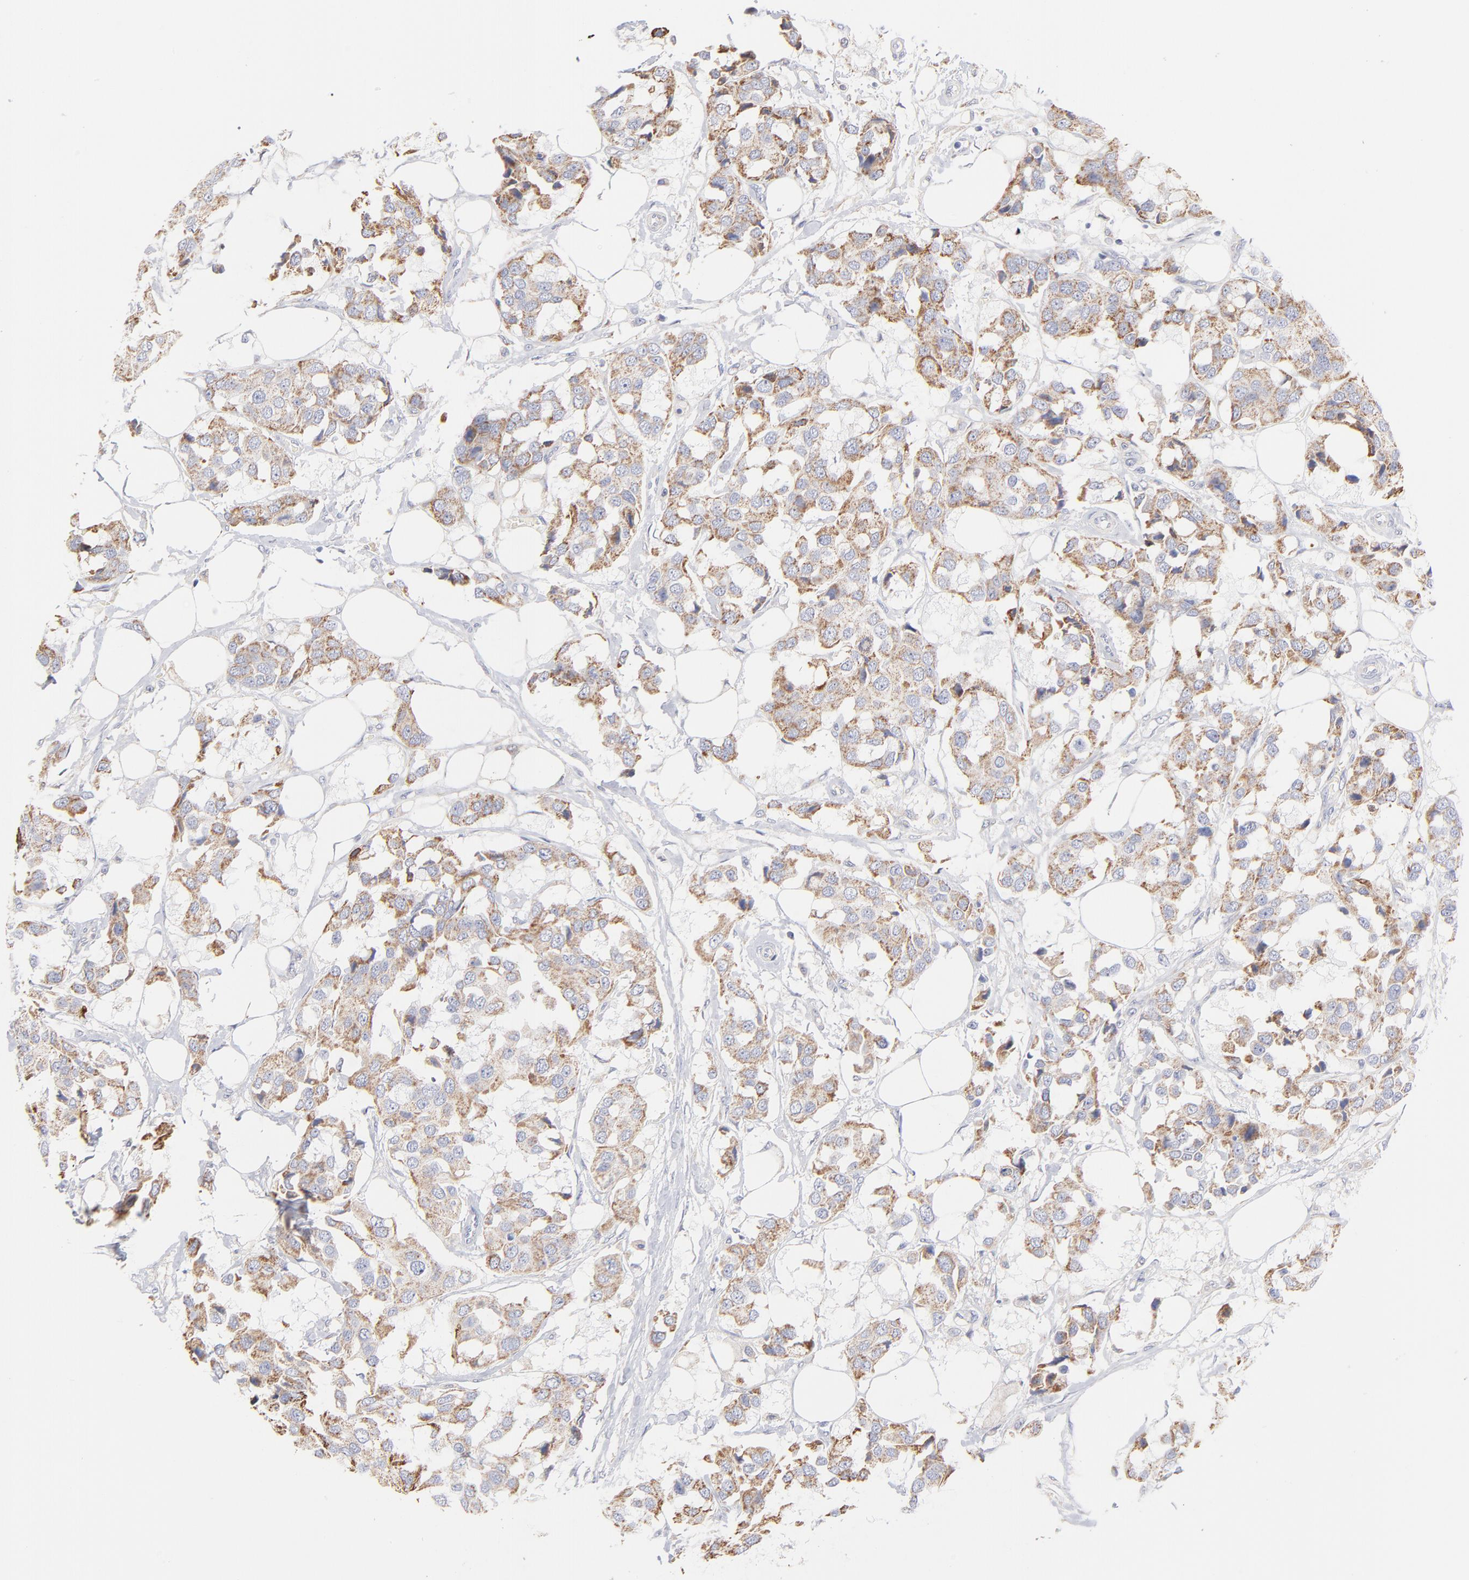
{"staining": {"intensity": "weak", "quantity": ">75%", "location": "cytoplasmic/membranous"}, "tissue": "breast cancer", "cell_type": "Tumor cells", "image_type": "cancer", "snomed": [{"axis": "morphology", "description": "Duct carcinoma"}, {"axis": "topography", "description": "Breast"}], "caption": "Immunohistochemical staining of invasive ductal carcinoma (breast) demonstrates low levels of weak cytoplasmic/membranous protein expression in approximately >75% of tumor cells.", "gene": "TST", "patient": {"sex": "female", "age": 80}}